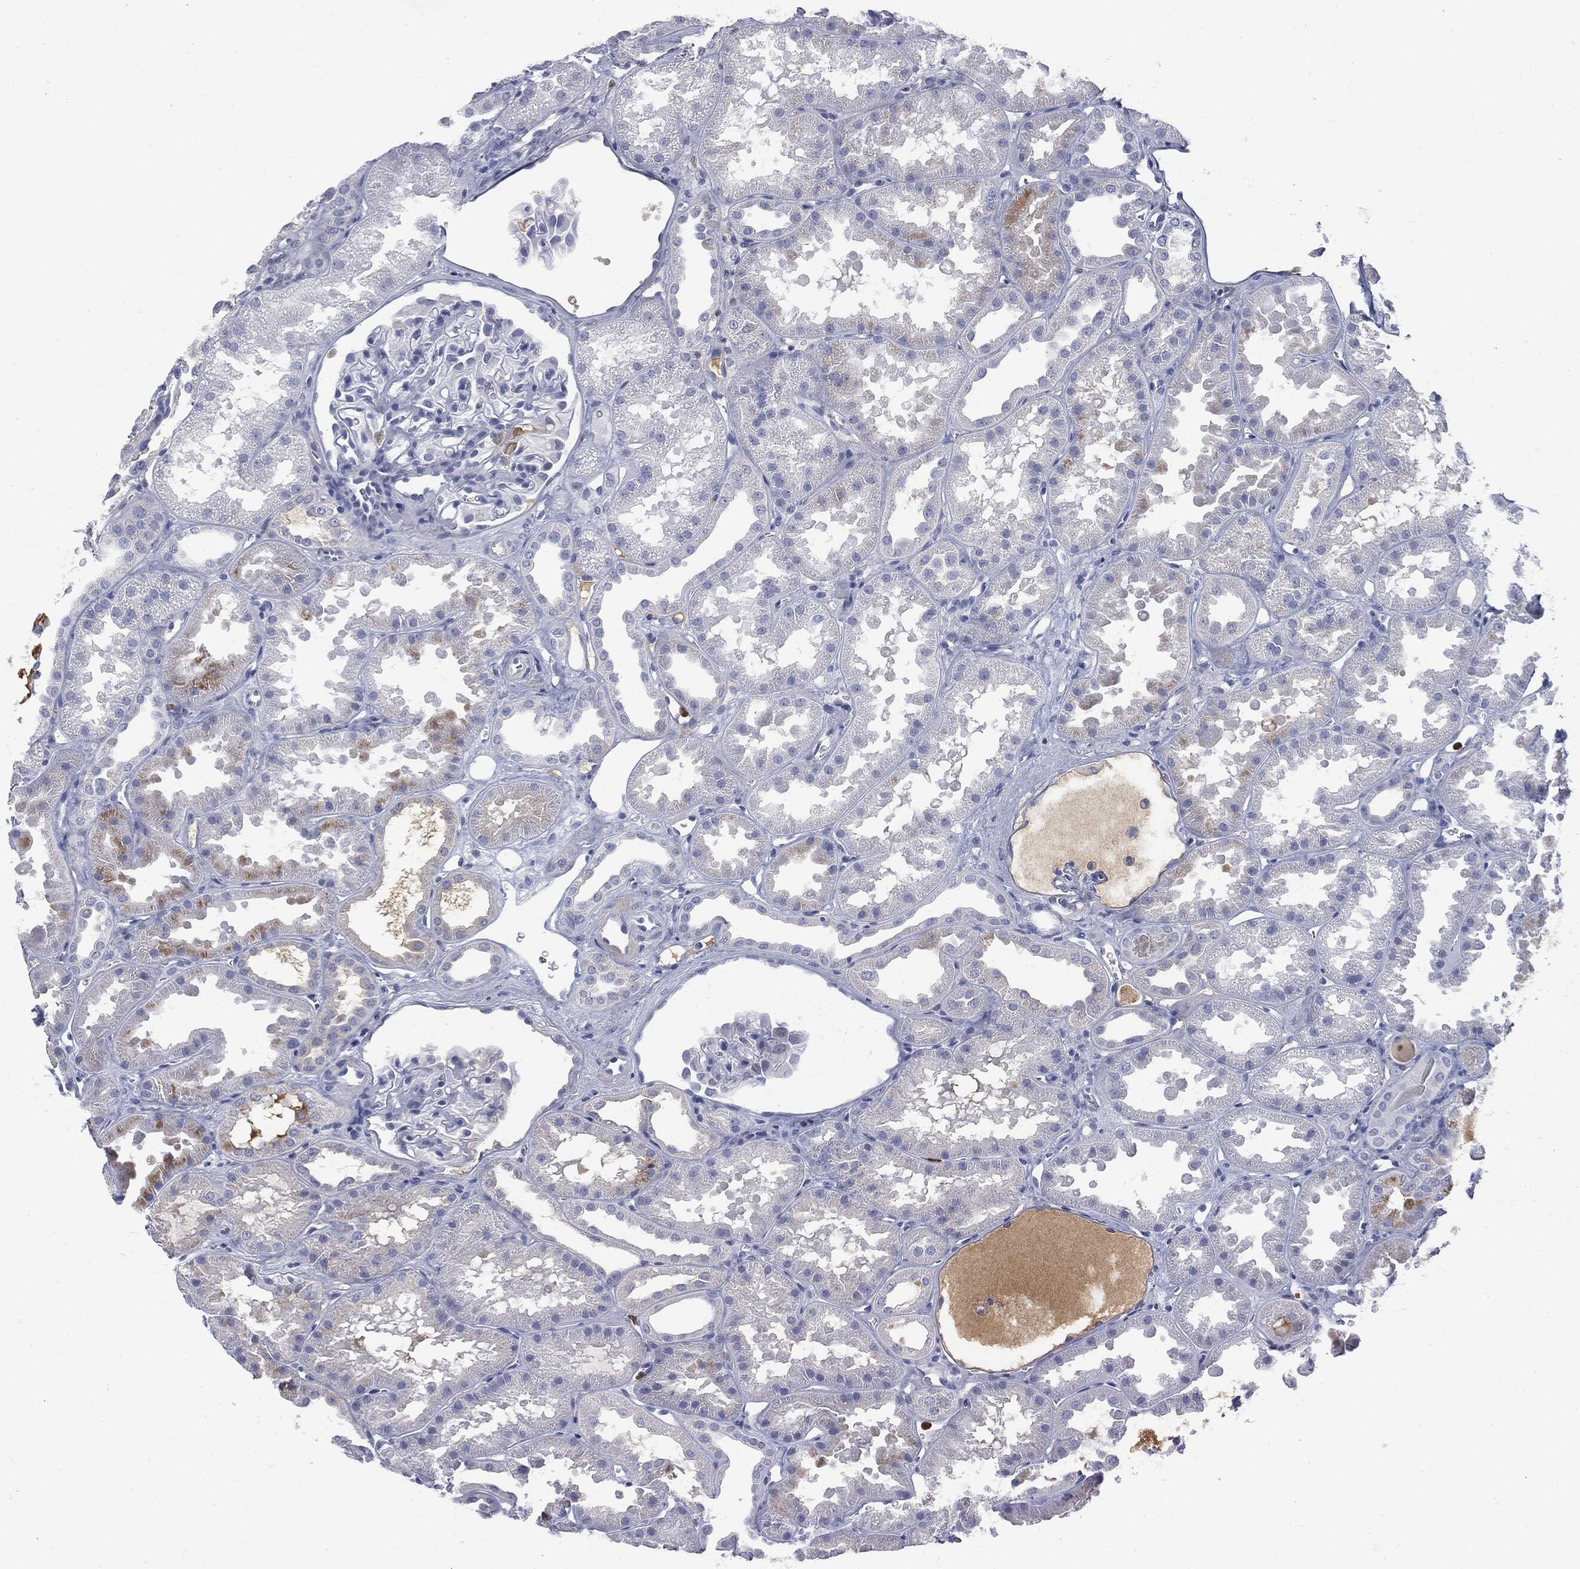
{"staining": {"intensity": "negative", "quantity": "none", "location": "none"}, "tissue": "kidney", "cell_type": "Cells in glomeruli", "image_type": "normal", "snomed": [{"axis": "morphology", "description": "Normal tissue, NOS"}, {"axis": "topography", "description": "Kidney"}], "caption": "High power microscopy micrograph of an immunohistochemistry photomicrograph of normal kidney, revealing no significant expression in cells in glomeruli. (DAB (3,3'-diaminobenzidine) immunohistochemistry (IHC), high magnification).", "gene": "BTK", "patient": {"sex": "male", "age": 61}}